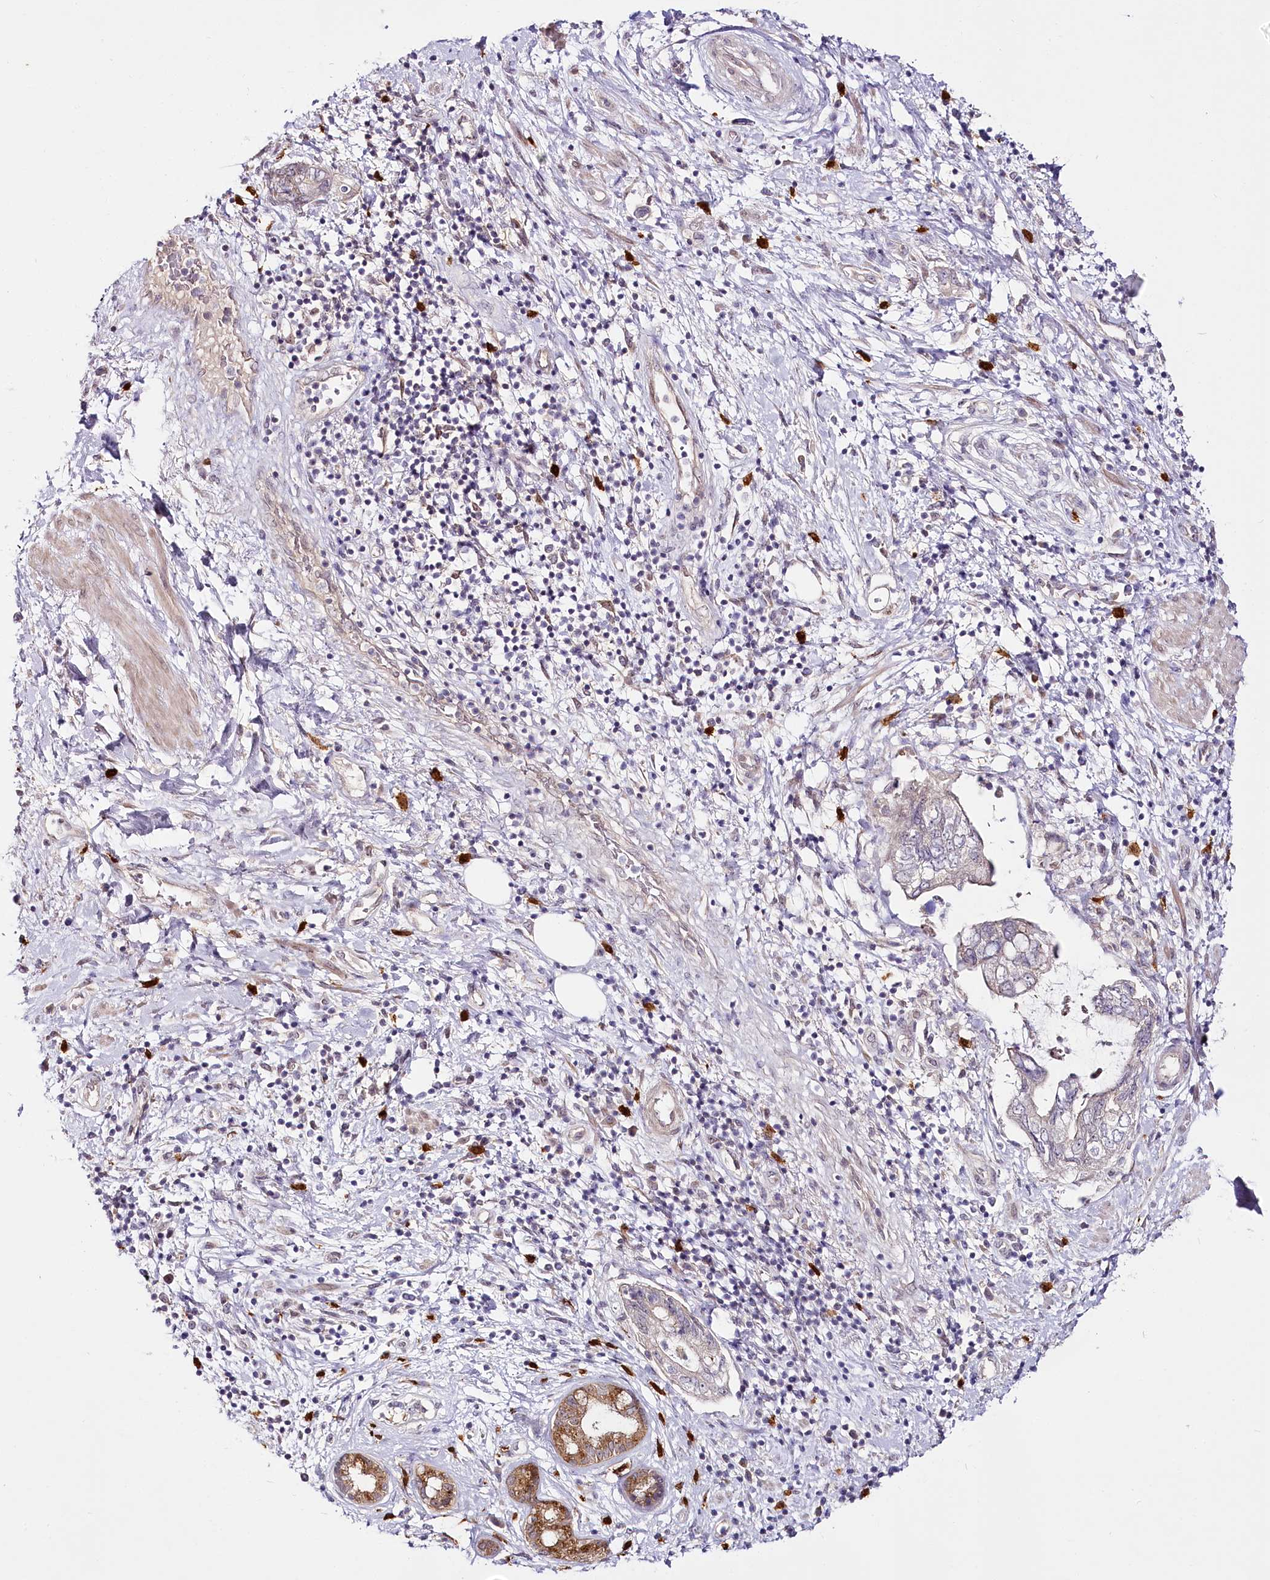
{"staining": {"intensity": "moderate", "quantity": "<25%", "location": "cytoplasmic/membranous"}, "tissue": "pancreatic cancer", "cell_type": "Tumor cells", "image_type": "cancer", "snomed": [{"axis": "morphology", "description": "Adenocarcinoma, NOS"}, {"axis": "topography", "description": "Pancreas"}], "caption": "There is low levels of moderate cytoplasmic/membranous expression in tumor cells of adenocarcinoma (pancreatic), as demonstrated by immunohistochemical staining (brown color).", "gene": "VWA5A", "patient": {"sex": "female", "age": 73}}